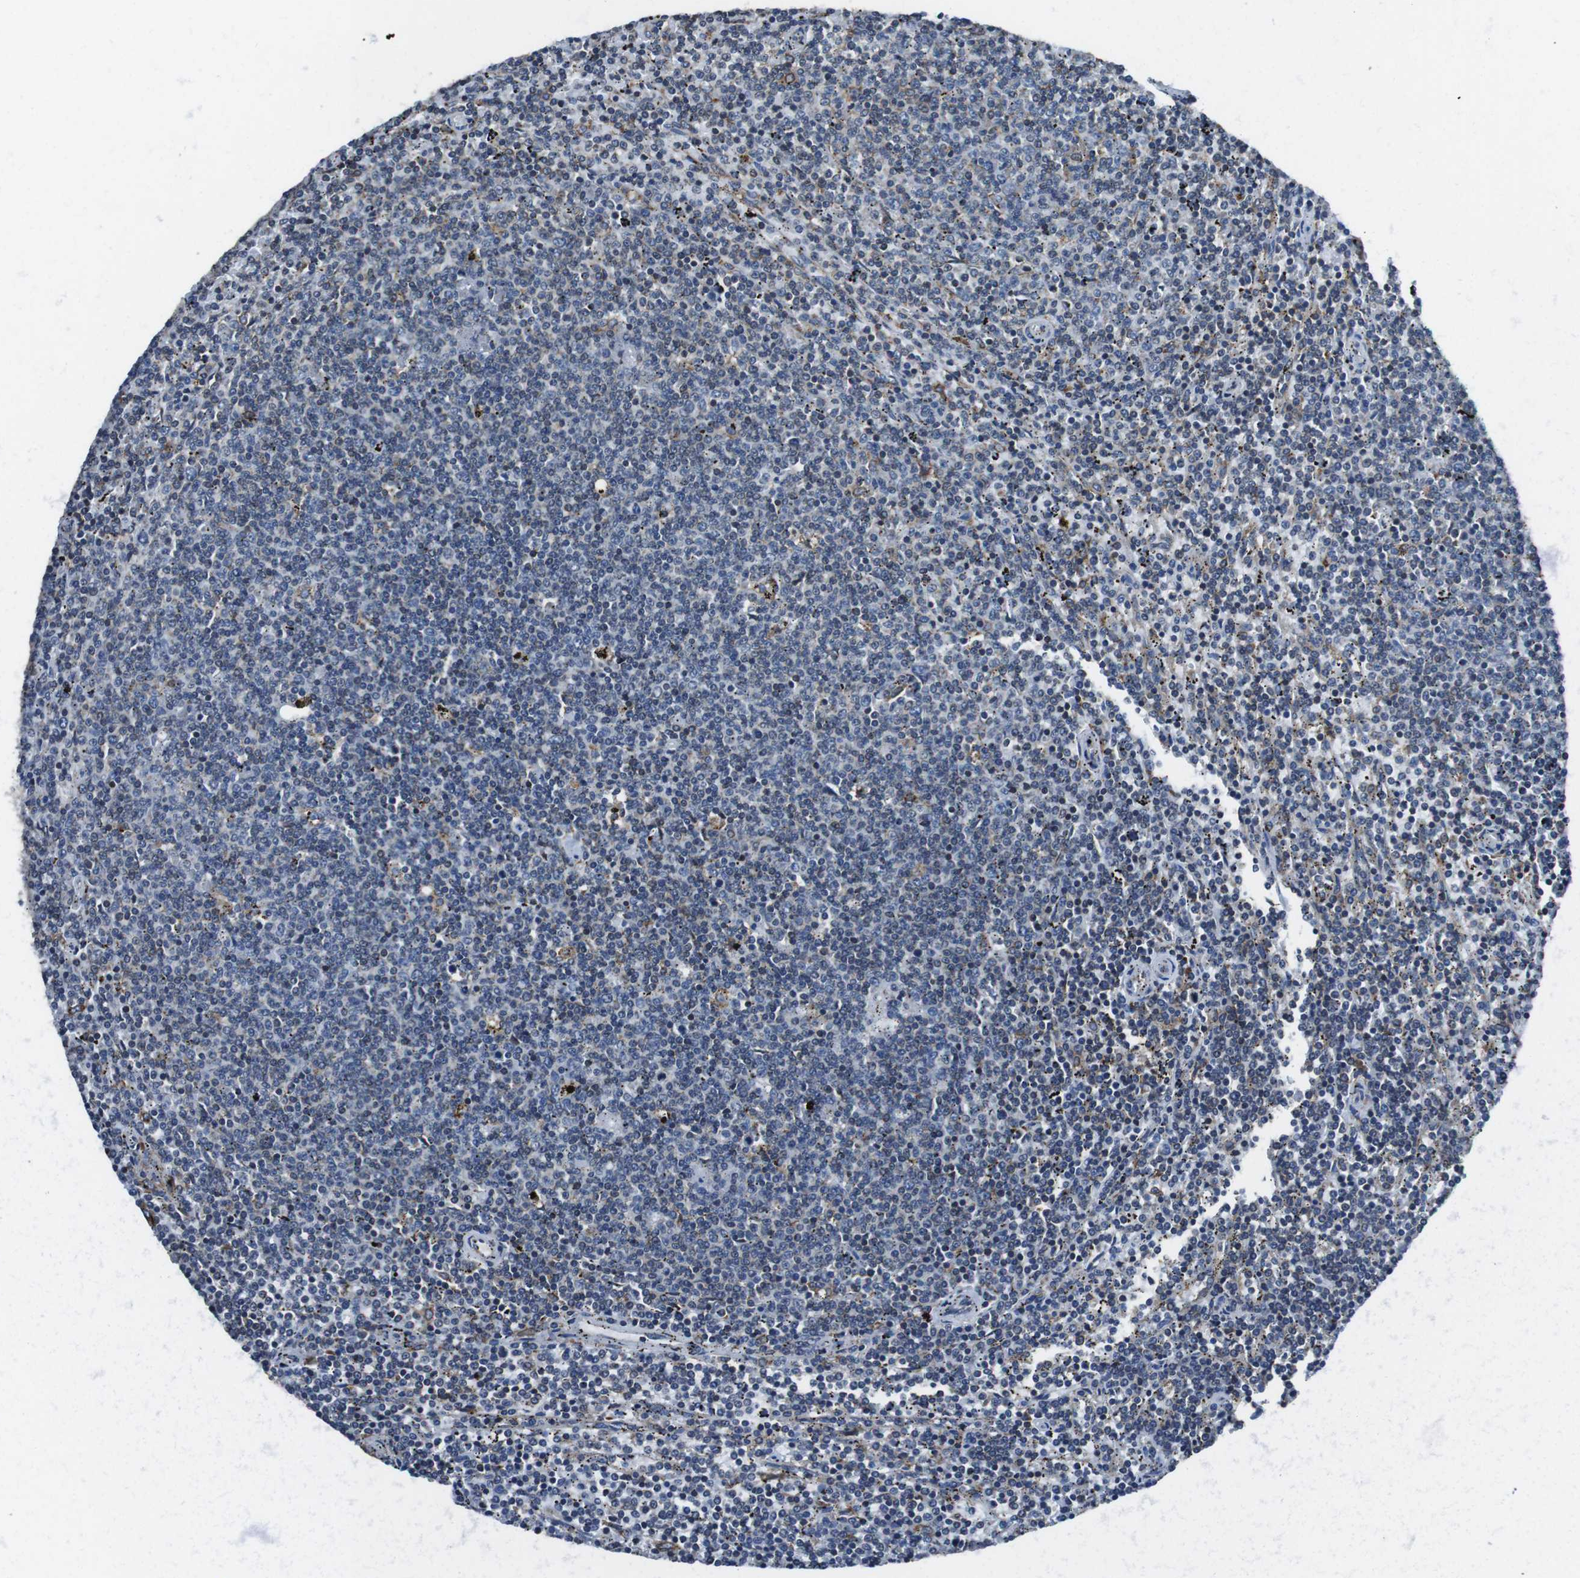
{"staining": {"intensity": "negative", "quantity": "none", "location": "none"}, "tissue": "lymphoma", "cell_type": "Tumor cells", "image_type": "cancer", "snomed": [{"axis": "morphology", "description": "Malignant lymphoma, non-Hodgkin's type, Low grade"}, {"axis": "topography", "description": "Spleen"}], "caption": "A high-resolution micrograph shows immunohistochemistry (IHC) staining of lymphoma, which reveals no significant positivity in tumor cells.", "gene": "UGGT1", "patient": {"sex": "female", "age": 50}}